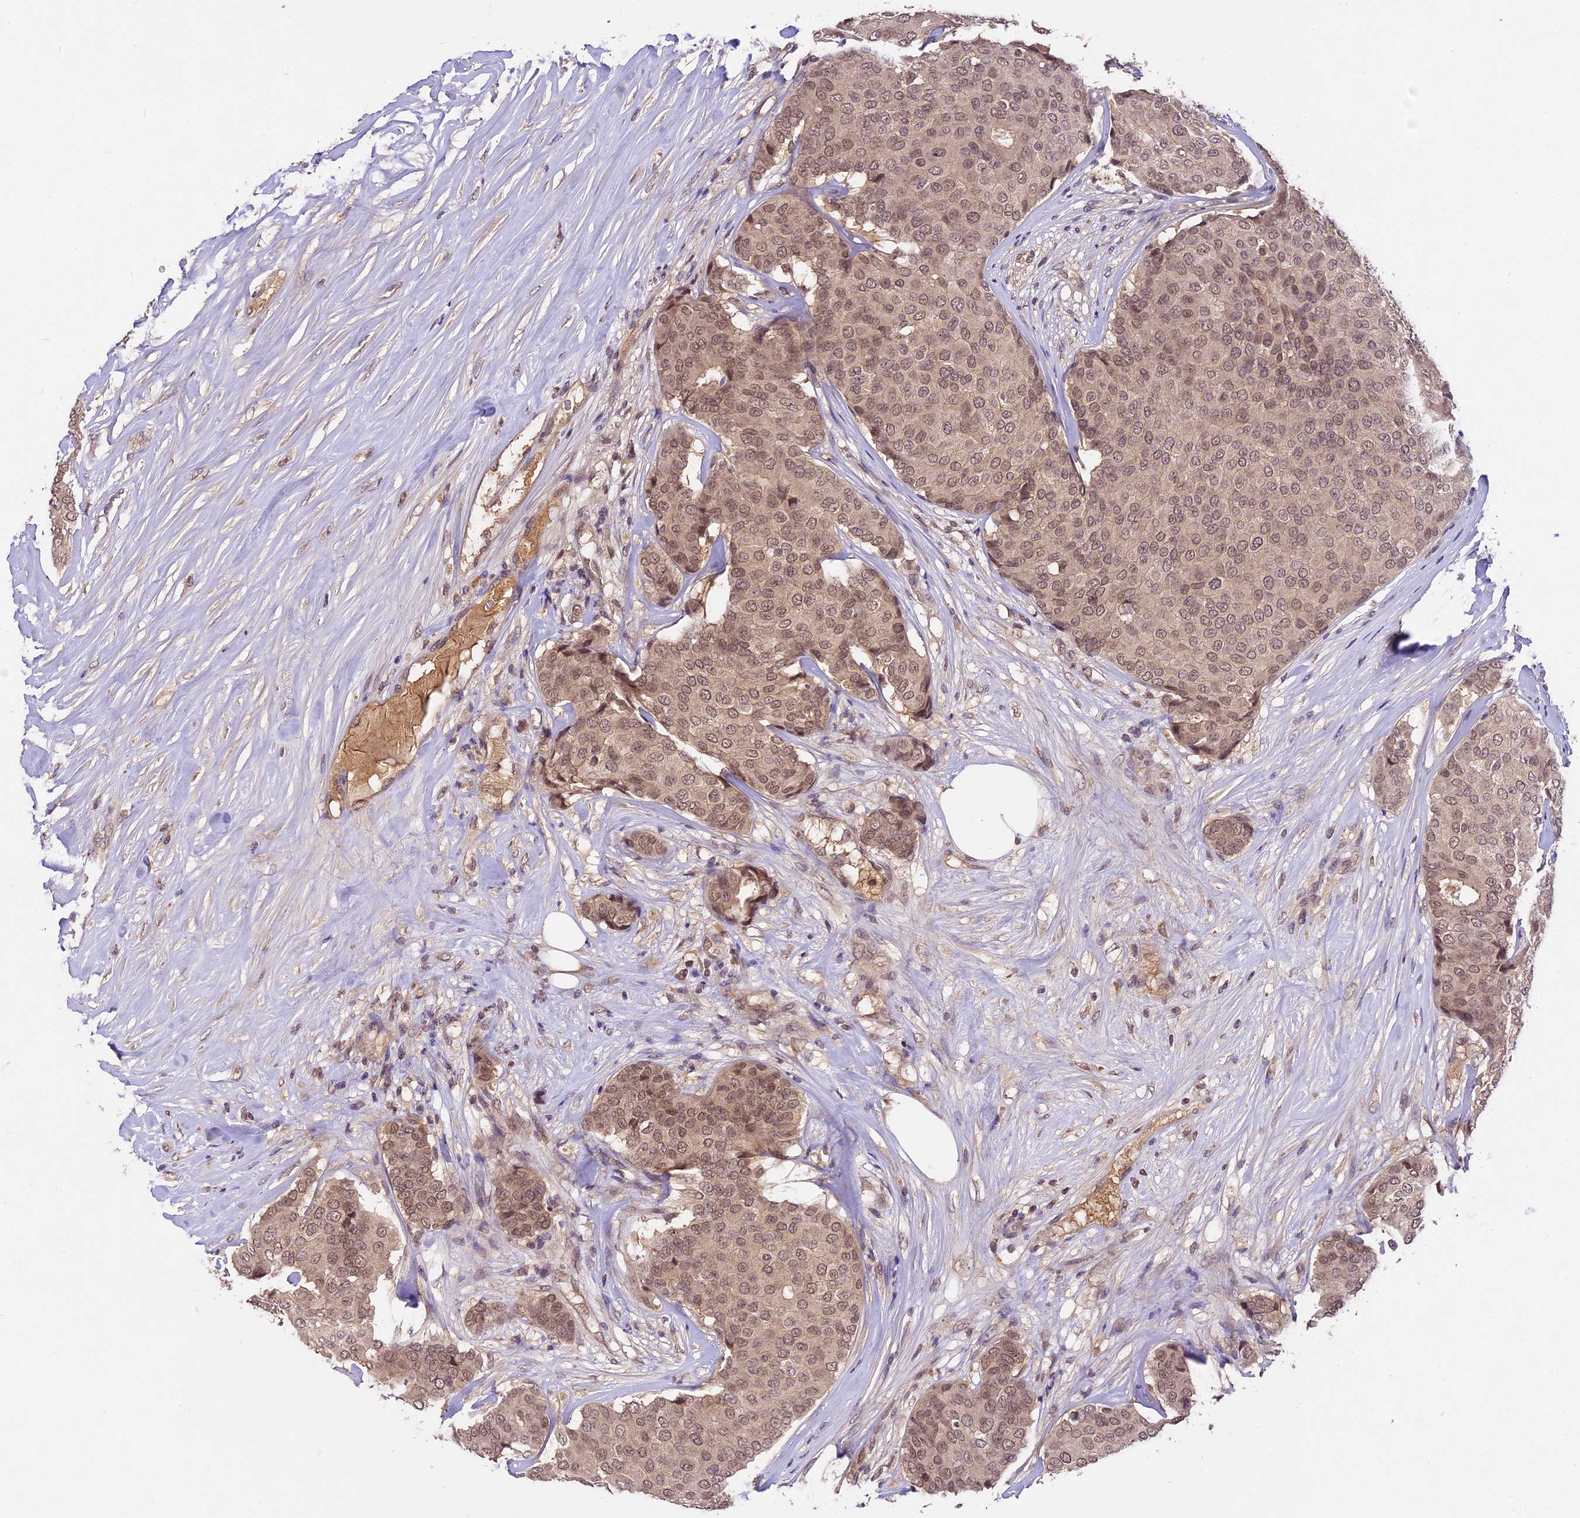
{"staining": {"intensity": "moderate", "quantity": ">75%", "location": "nuclear"}, "tissue": "breast cancer", "cell_type": "Tumor cells", "image_type": "cancer", "snomed": [{"axis": "morphology", "description": "Duct carcinoma"}, {"axis": "topography", "description": "Breast"}], "caption": "This is an image of immunohistochemistry (IHC) staining of breast cancer, which shows moderate positivity in the nuclear of tumor cells.", "gene": "ATP10A", "patient": {"sex": "female", "age": 75}}